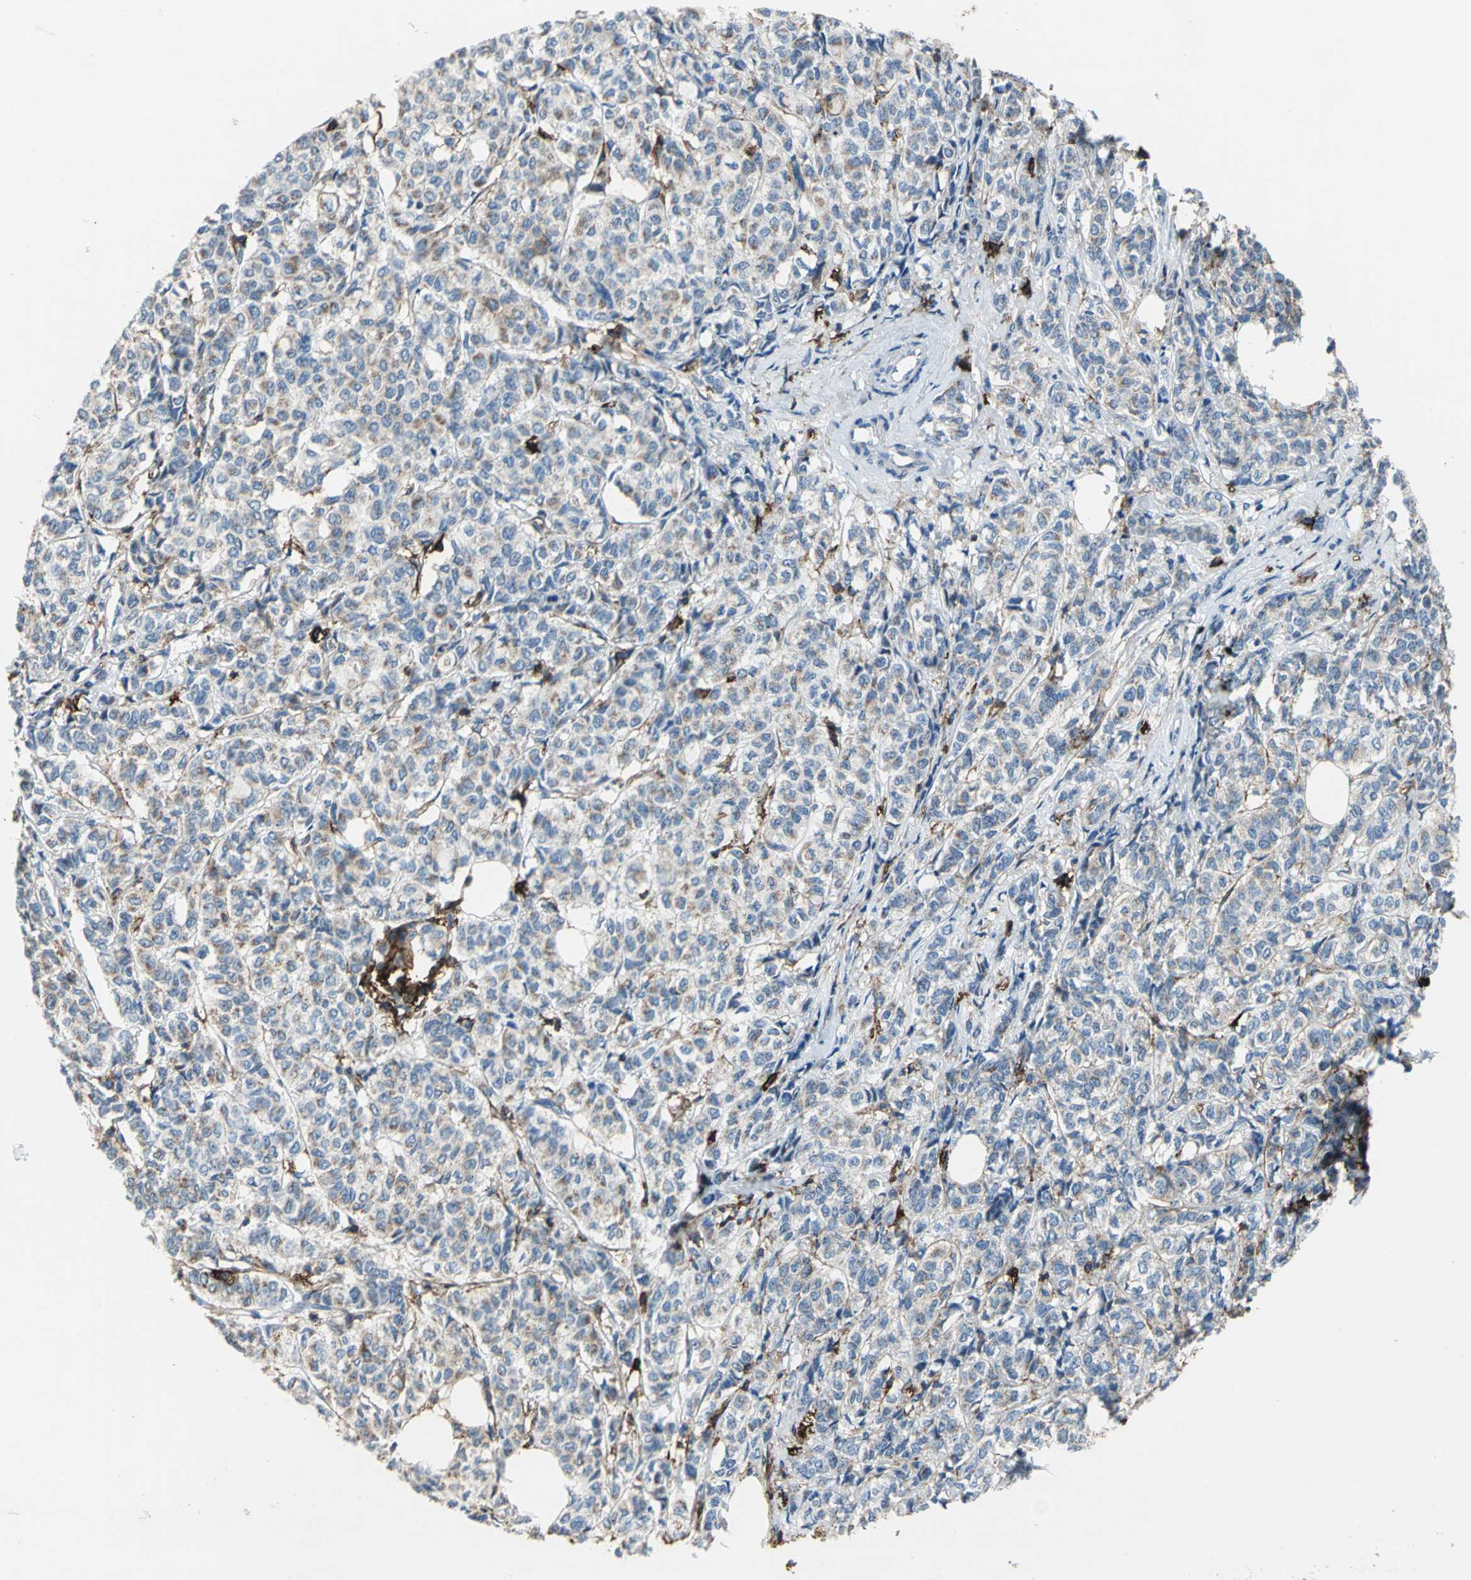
{"staining": {"intensity": "moderate", "quantity": "25%-75%", "location": "cytoplasmic/membranous"}, "tissue": "breast cancer", "cell_type": "Tumor cells", "image_type": "cancer", "snomed": [{"axis": "morphology", "description": "Lobular carcinoma"}, {"axis": "topography", "description": "Breast"}], "caption": "IHC (DAB (3,3'-diaminobenzidine)) staining of lobular carcinoma (breast) shows moderate cytoplasmic/membranous protein expression in approximately 25%-75% of tumor cells. The protein of interest is shown in brown color, while the nuclei are stained blue.", "gene": "CD44", "patient": {"sex": "female", "age": 60}}